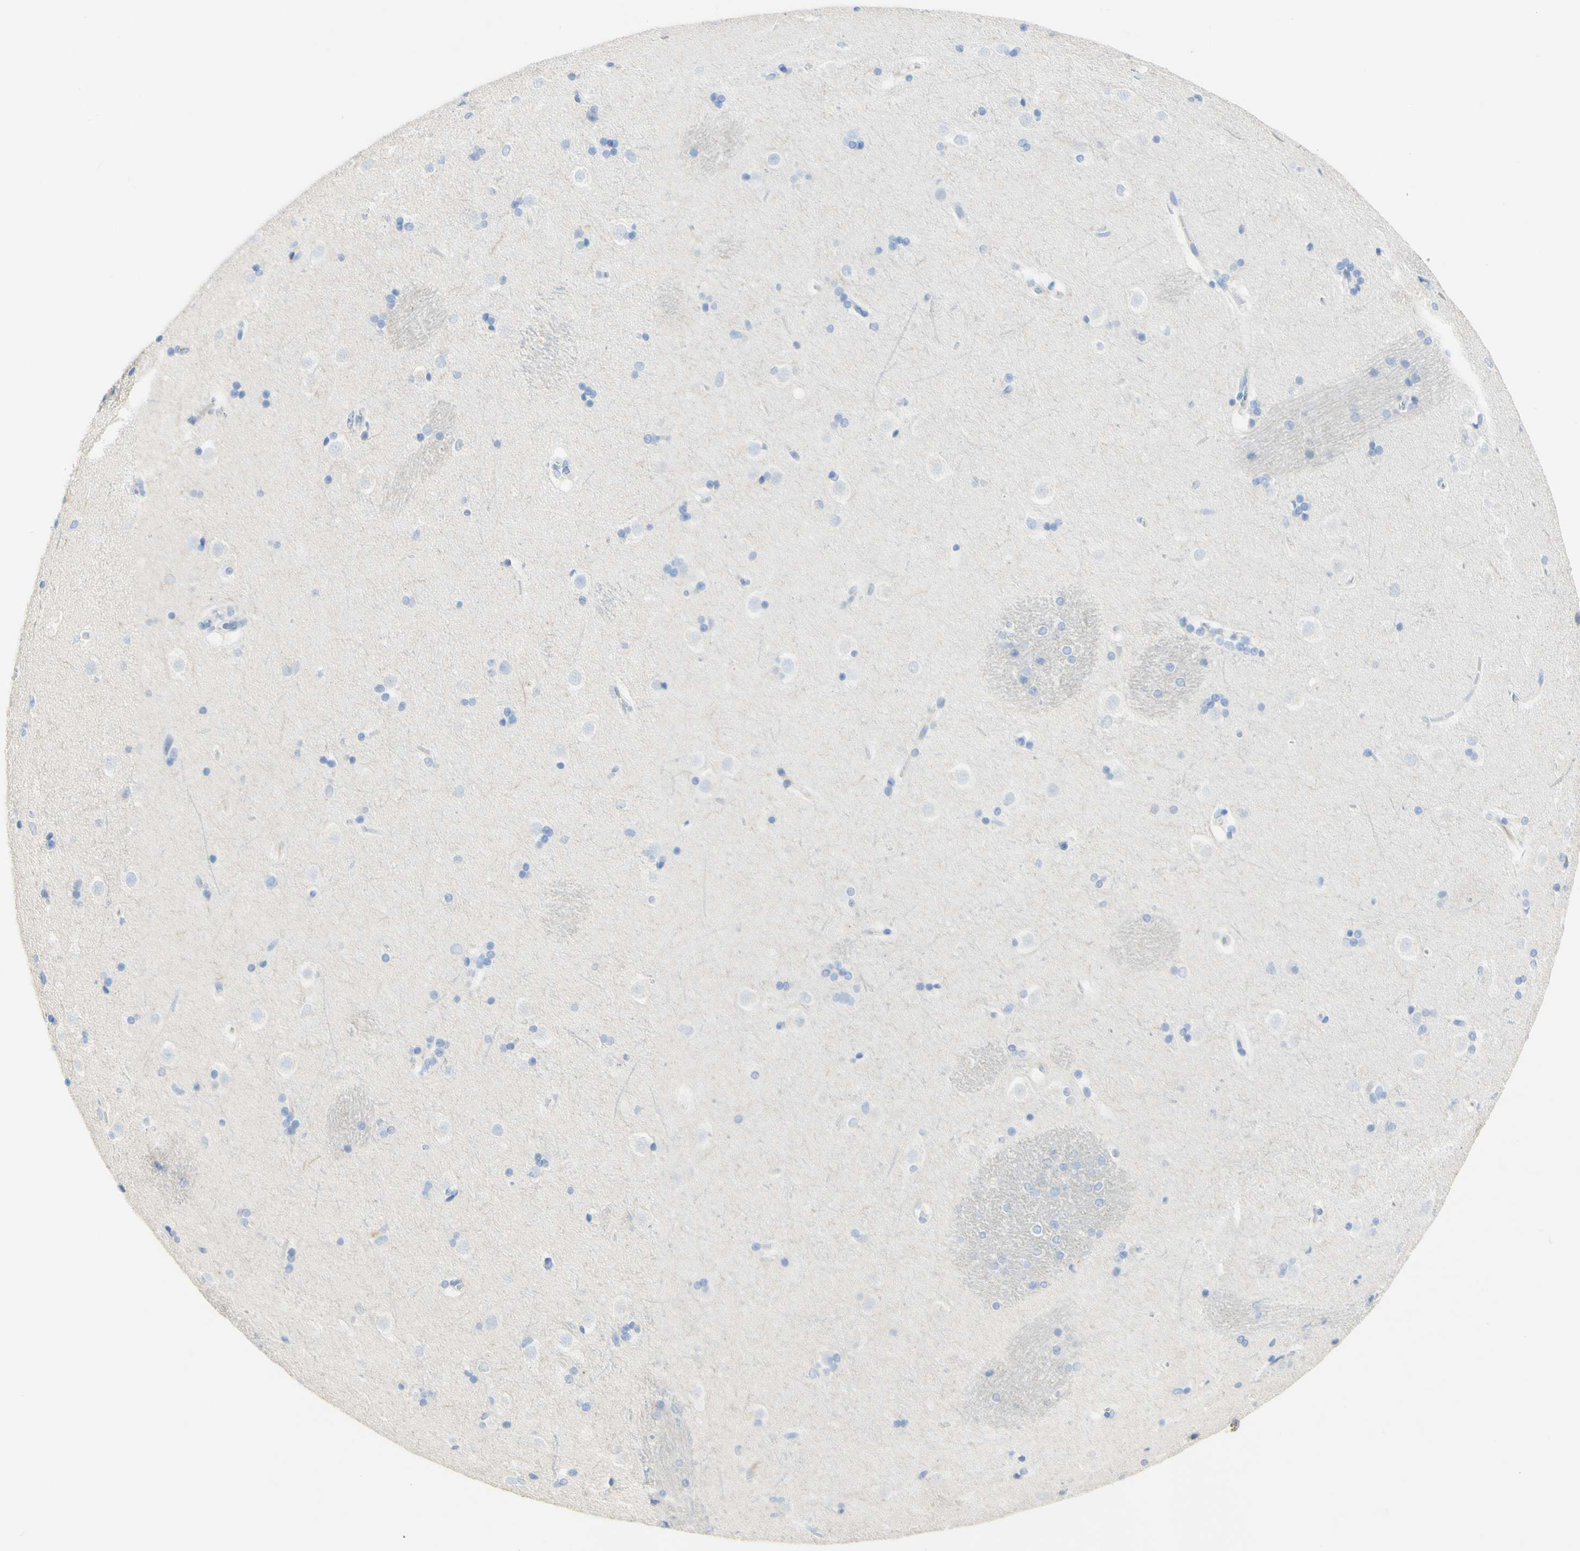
{"staining": {"intensity": "negative", "quantity": "none", "location": "none"}, "tissue": "caudate", "cell_type": "Glial cells", "image_type": "normal", "snomed": [{"axis": "morphology", "description": "Normal tissue, NOS"}, {"axis": "topography", "description": "Lateral ventricle wall"}], "caption": "Glial cells show no significant staining in unremarkable caudate. (DAB (3,3'-diaminobenzidine) immunohistochemistry, high magnification).", "gene": "PIGR", "patient": {"sex": "female", "age": 19}}